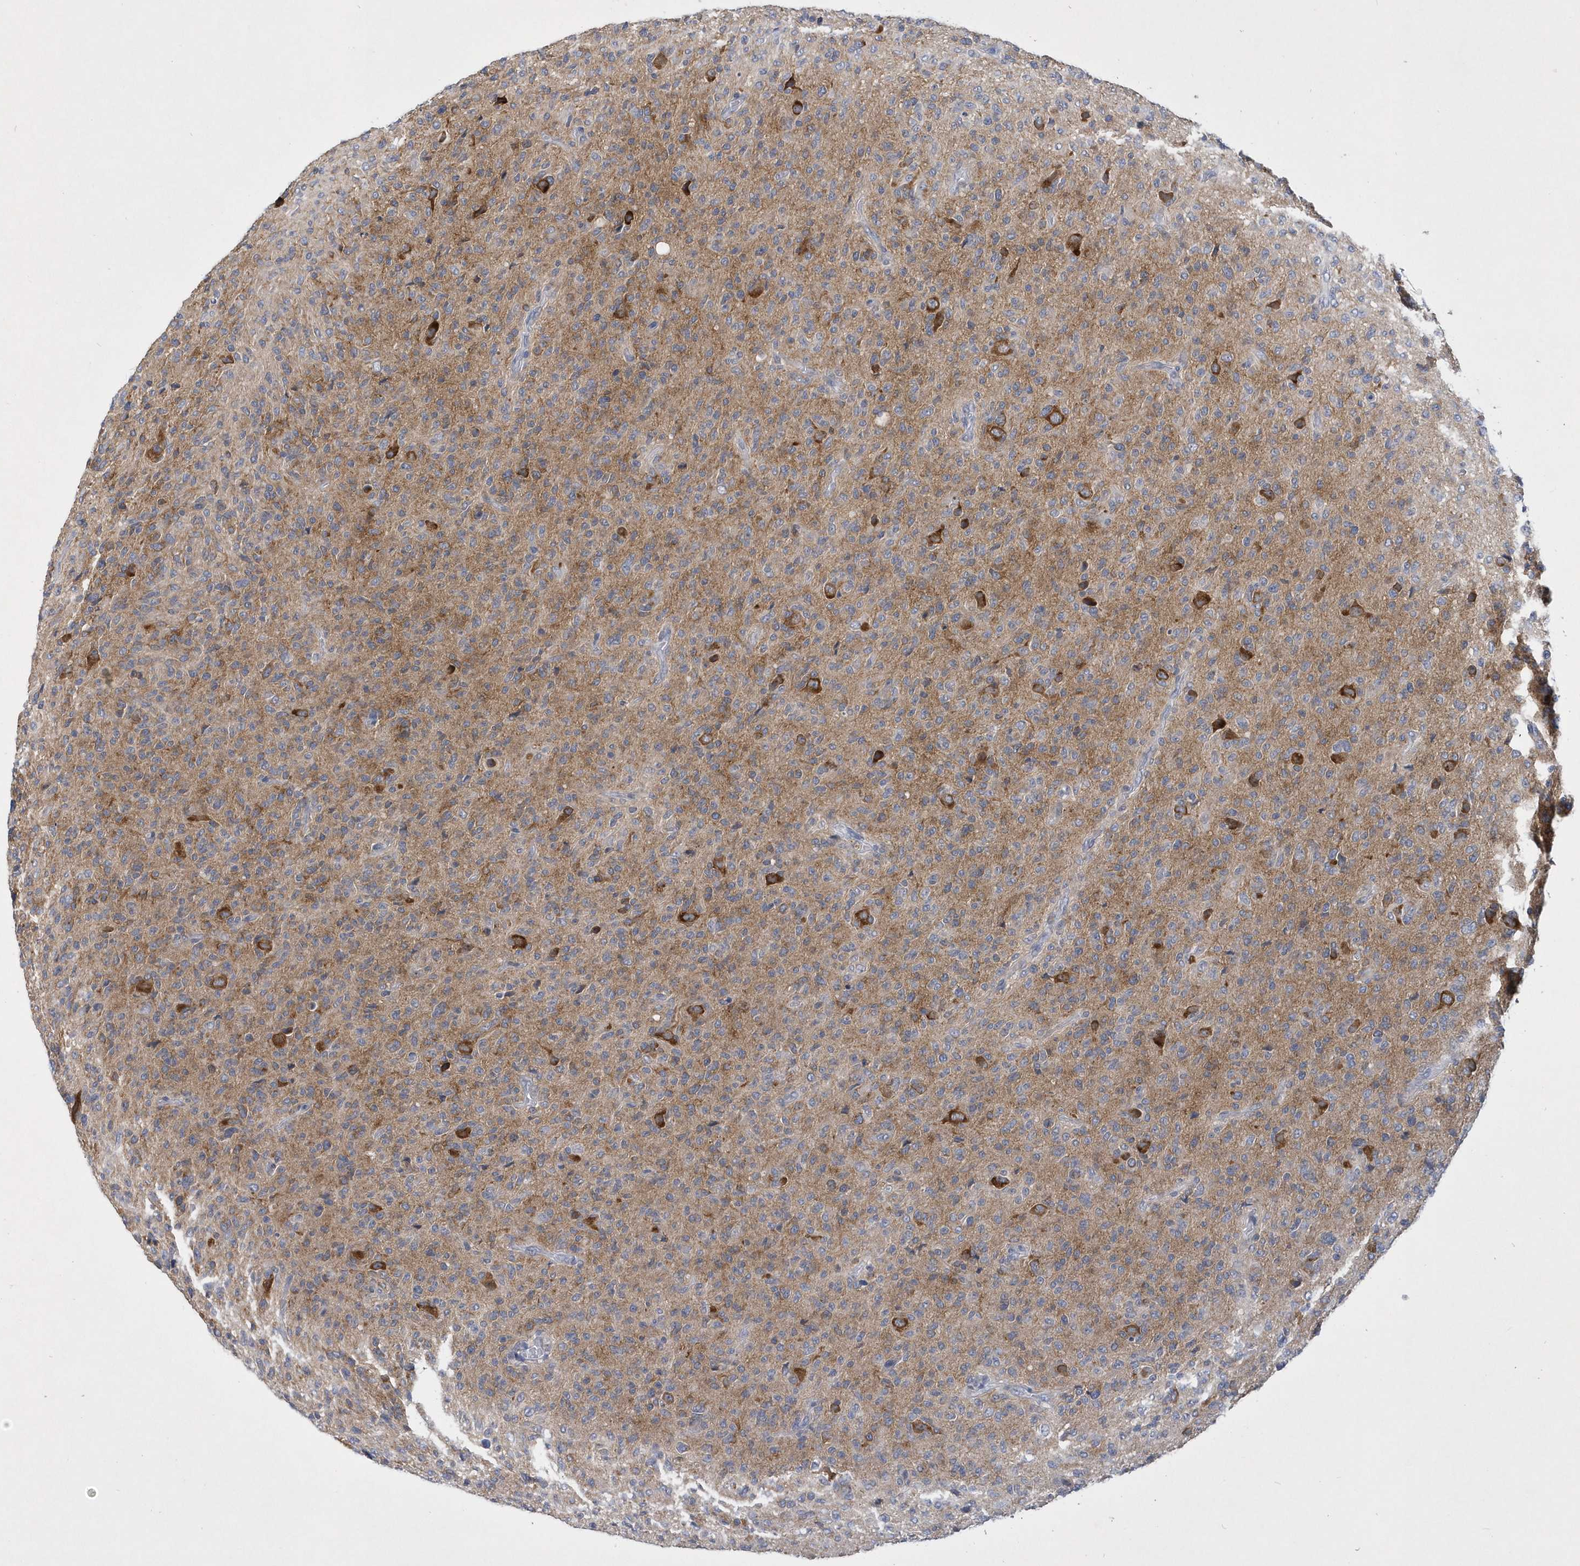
{"staining": {"intensity": "moderate", "quantity": "<25%", "location": "cytoplasmic/membranous"}, "tissue": "glioma", "cell_type": "Tumor cells", "image_type": "cancer", "snomed": [{"axis": "morphology", "description": "Glioma, malignant, High grade"}, {"axis": "topography", "description": "Brain"}], "caption": "Immunohistochemical staining of glioma shows low levels of moderate cytoplasmic/membranous staining in about <25% of tumor cells.", "gene": "SRGAP3", "patient": {"sex": "female", "age": 57}}